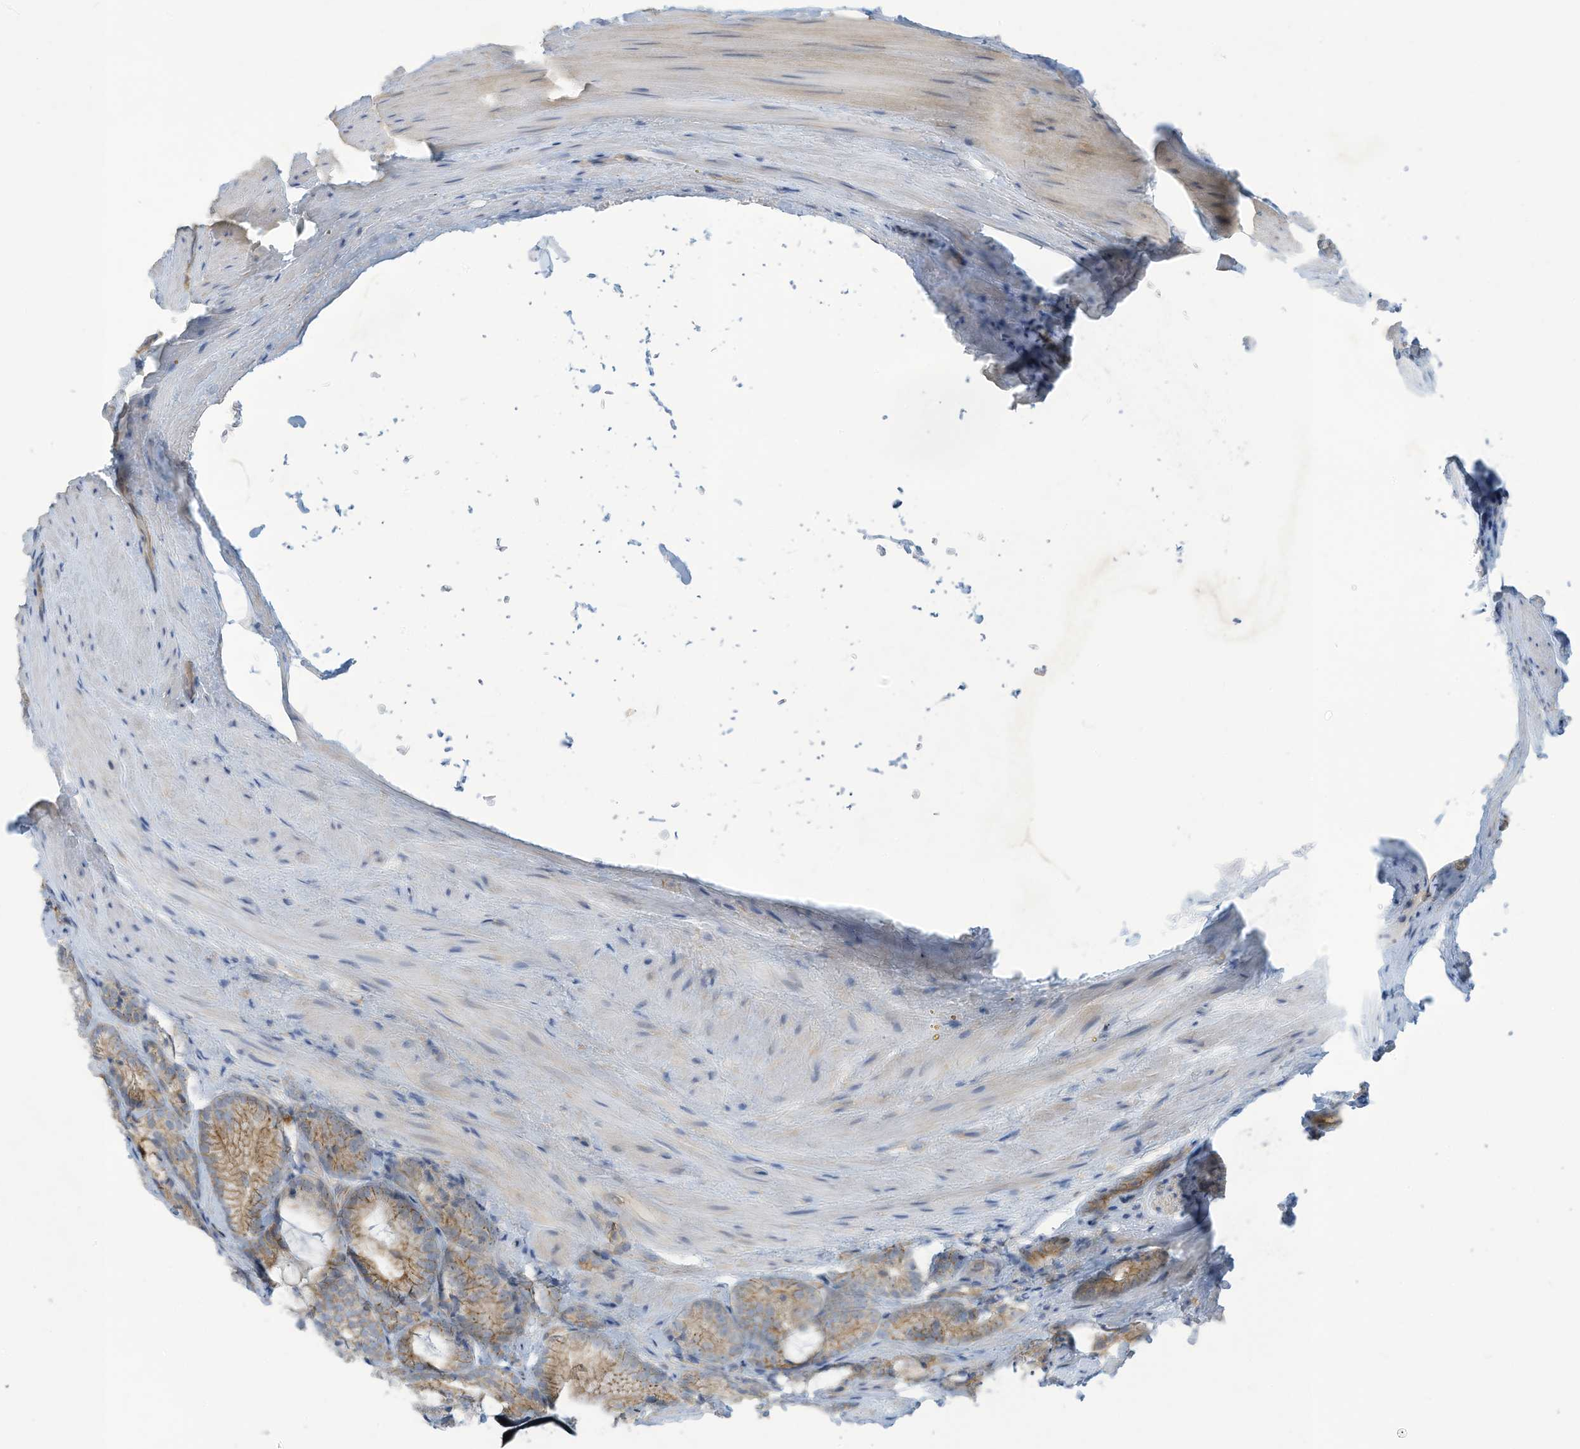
{"staining": {"intensity": "weak", "quantity": ">75%", "location": "cytoplasmic/membranous"}, "tissue": "prostate cancer", "cell_type": "Tumor cells", "image_type": "cancer", "snomed": [{"axis": "morphology", "description": "Adenocarcinoma, High grade"}, {"axis": "topography", "description": "Prostate"}], "caption": "Protein analysis of prostate cancer (high-grade adenocarcinoma) tissue displays weak cytoplasmic/membranous positivity in approximately >75% of tumor cells.", "gene": "ADAT2", "patient": {"sex": "male", "age": 63}}